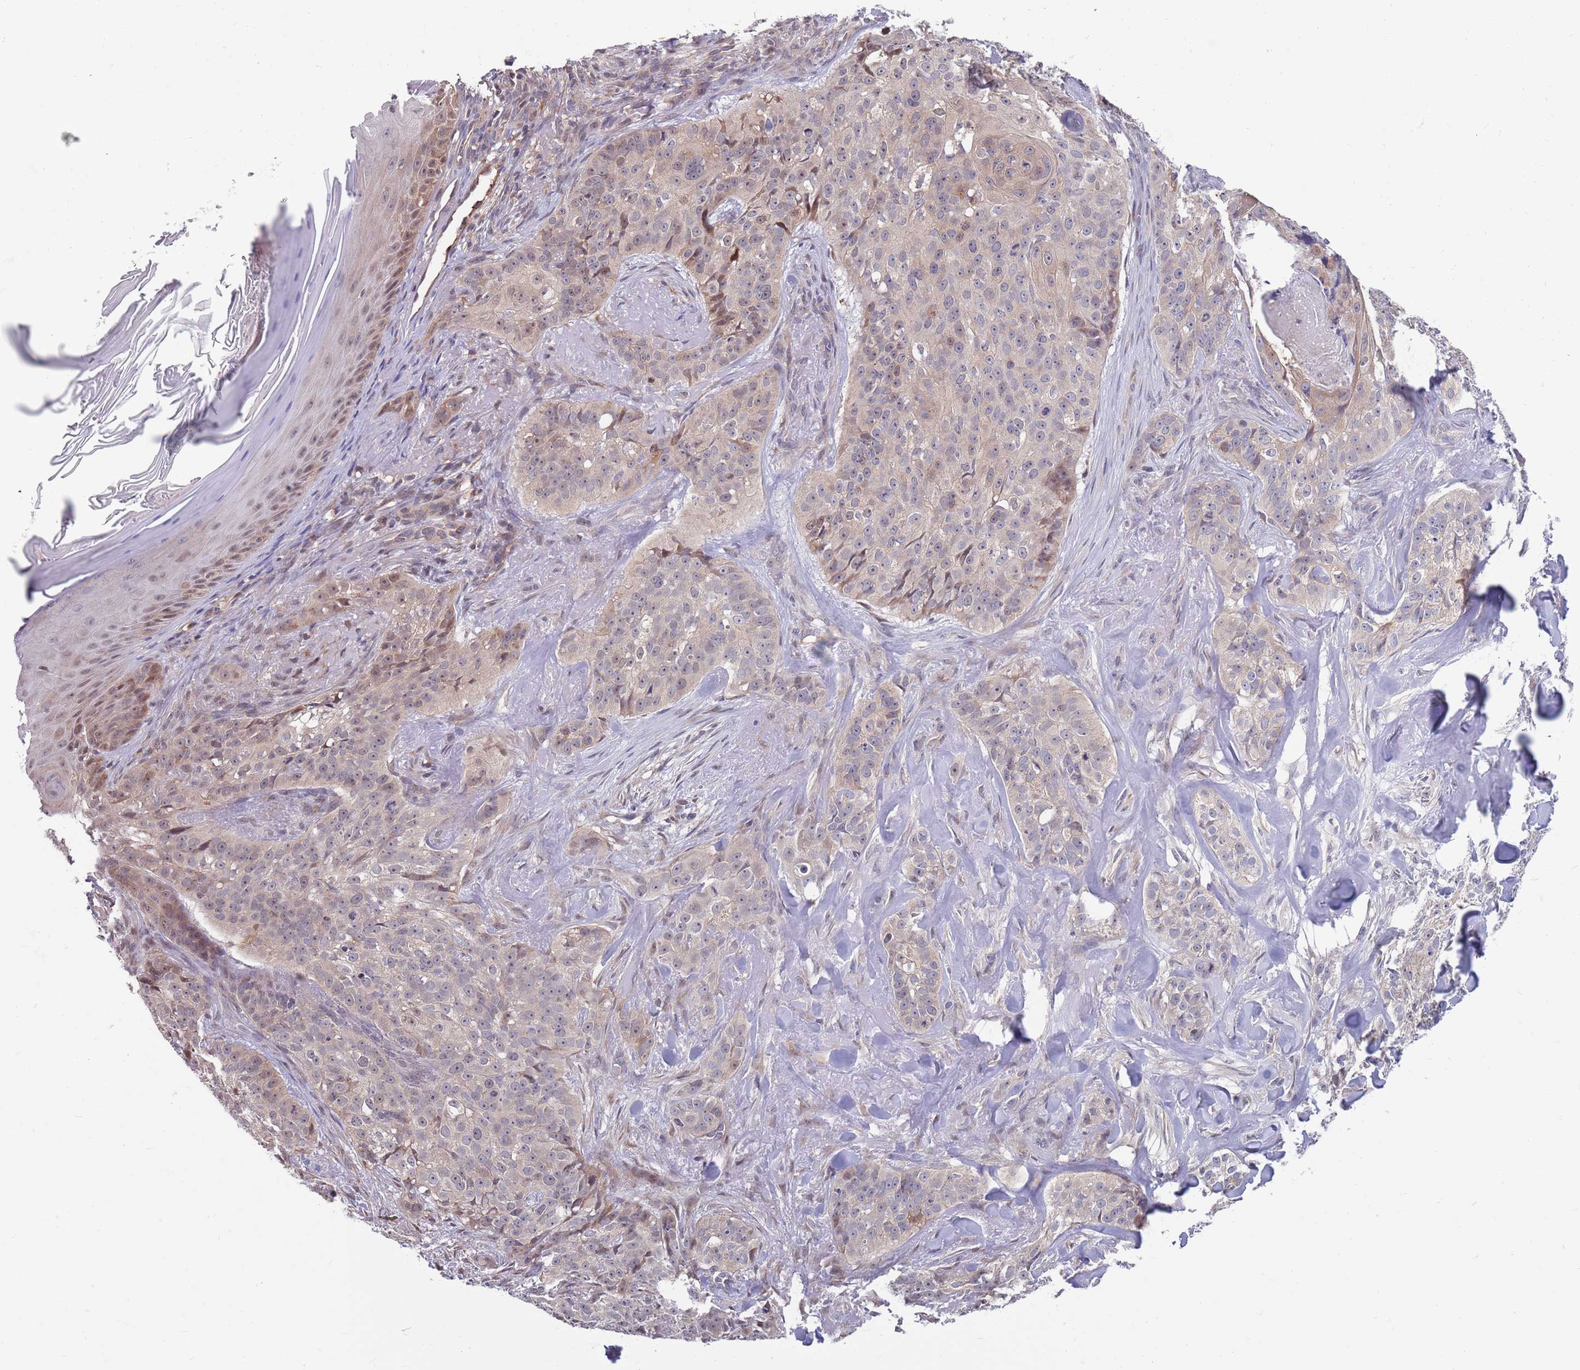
{"staining": {"intensity": "weak", "quantity": "25%-75%", "location": "cytoplasmic/membranous"}, "tissue": "skin cancer", "cell_type": "Tumor cells", "image_type": "cancer", "snomed": [{"axis": "morphology", "description": "Basal cell carcinoma"}, {"axis": "topography", "description": "Skin"}], "caption": "Skin cancer stained with DAB IHC reveals low levels of weak cytoplasmic/membranous positivity in approximately 25%-75% of tumor cells.", "gene": "KLHL29", "patient": {"sex": "female", "age": 92}}